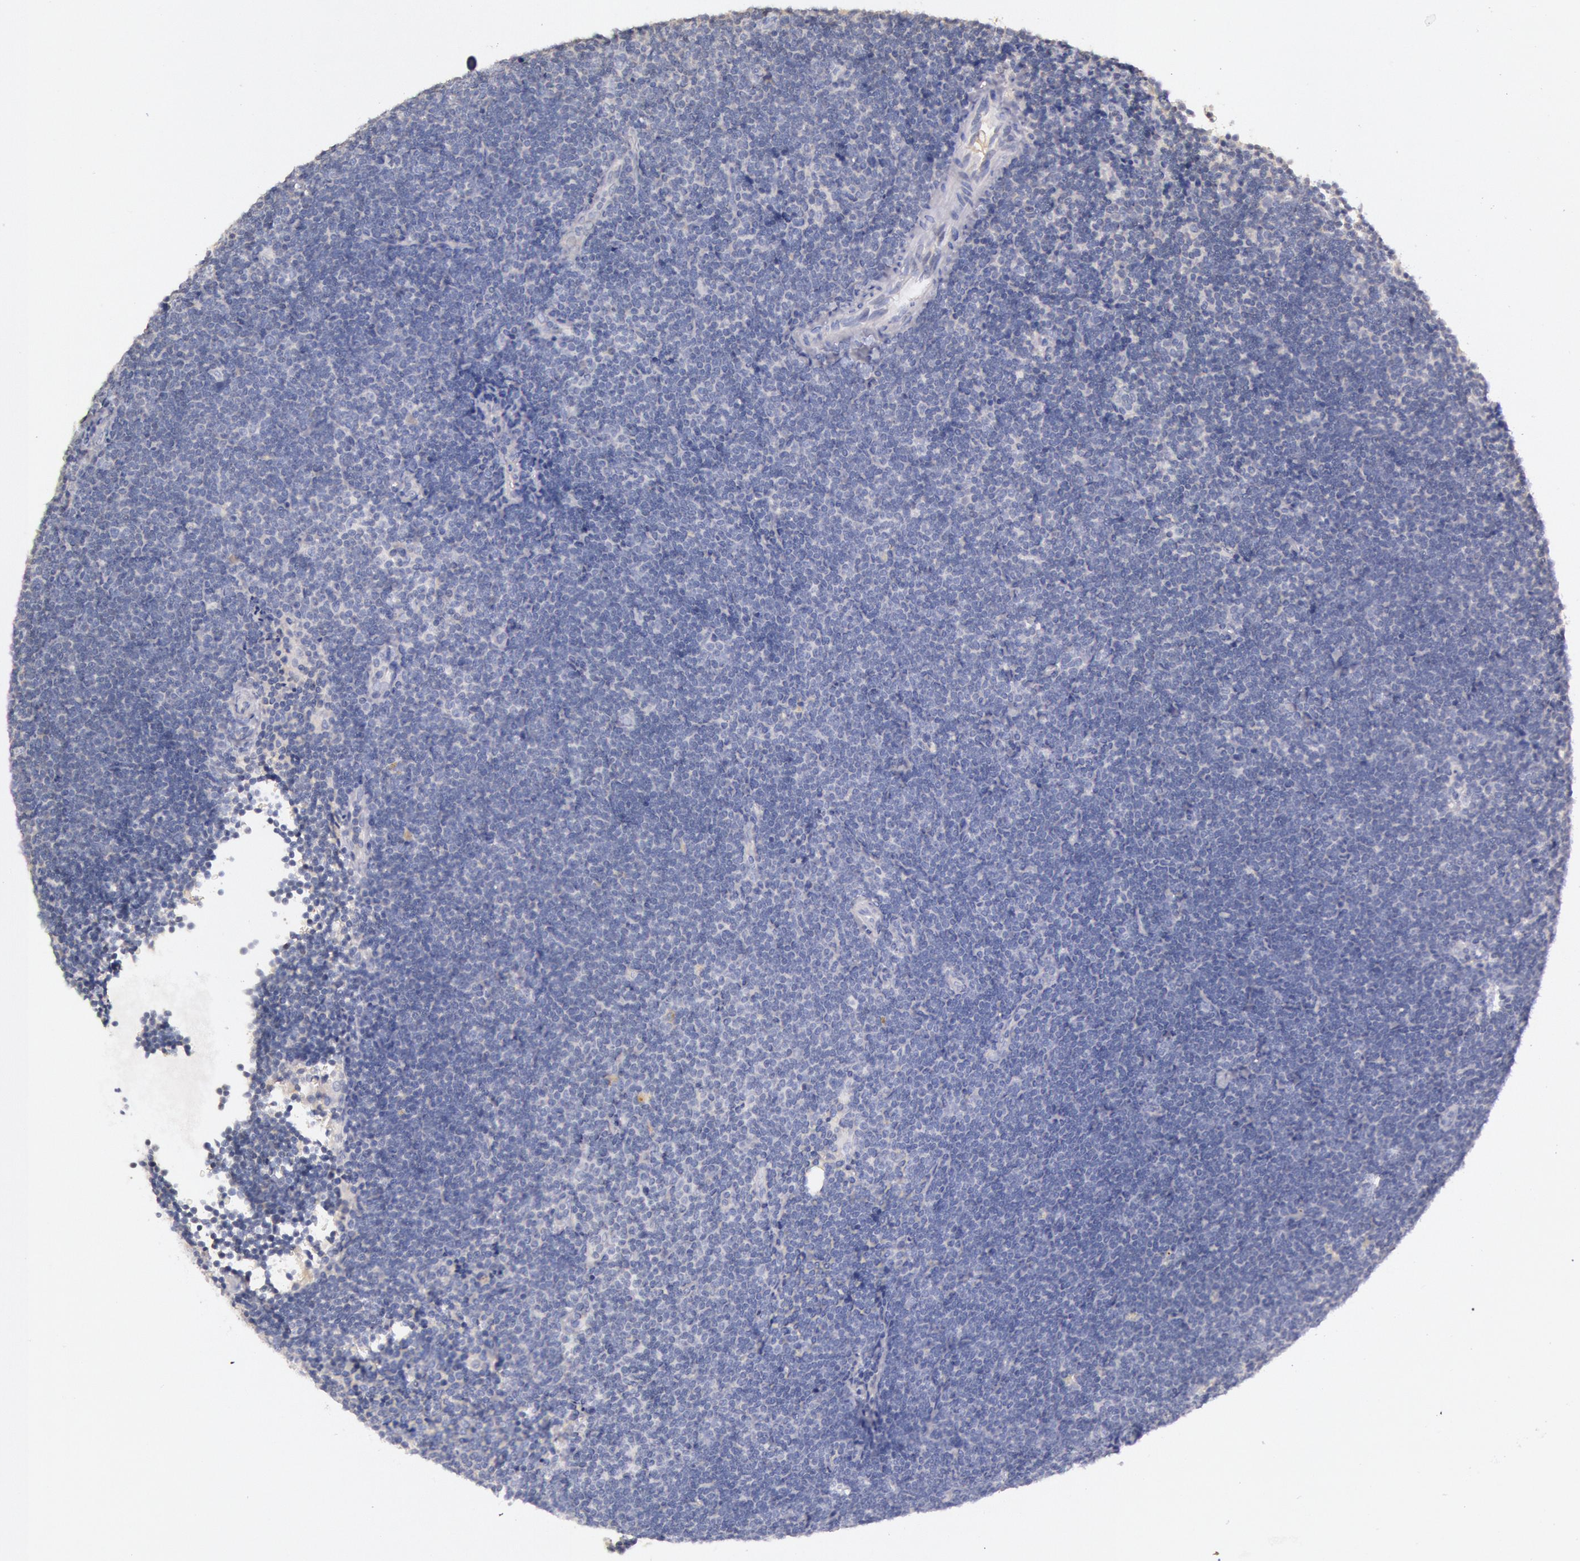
{"staining": {"intensity": "negative", "quantity": "none", "location": "none"}, "tissue": "lymphoma", "cell_type": "Tumor cells", "image_type": "cancer", "snomed": [{"axis": "morphology", "description": "Malignant lymphoma, non-Hodgkin's type, Low grade"}, {"axis": "topography", "description": "Lymph node"}], "caption": "Tumor cells are negative for protein expression in human malignant lymphoma, non-Hodgkin's type (low-grade).", "gene": "C1R", "patient": {"sex": "female", "age": 51}}